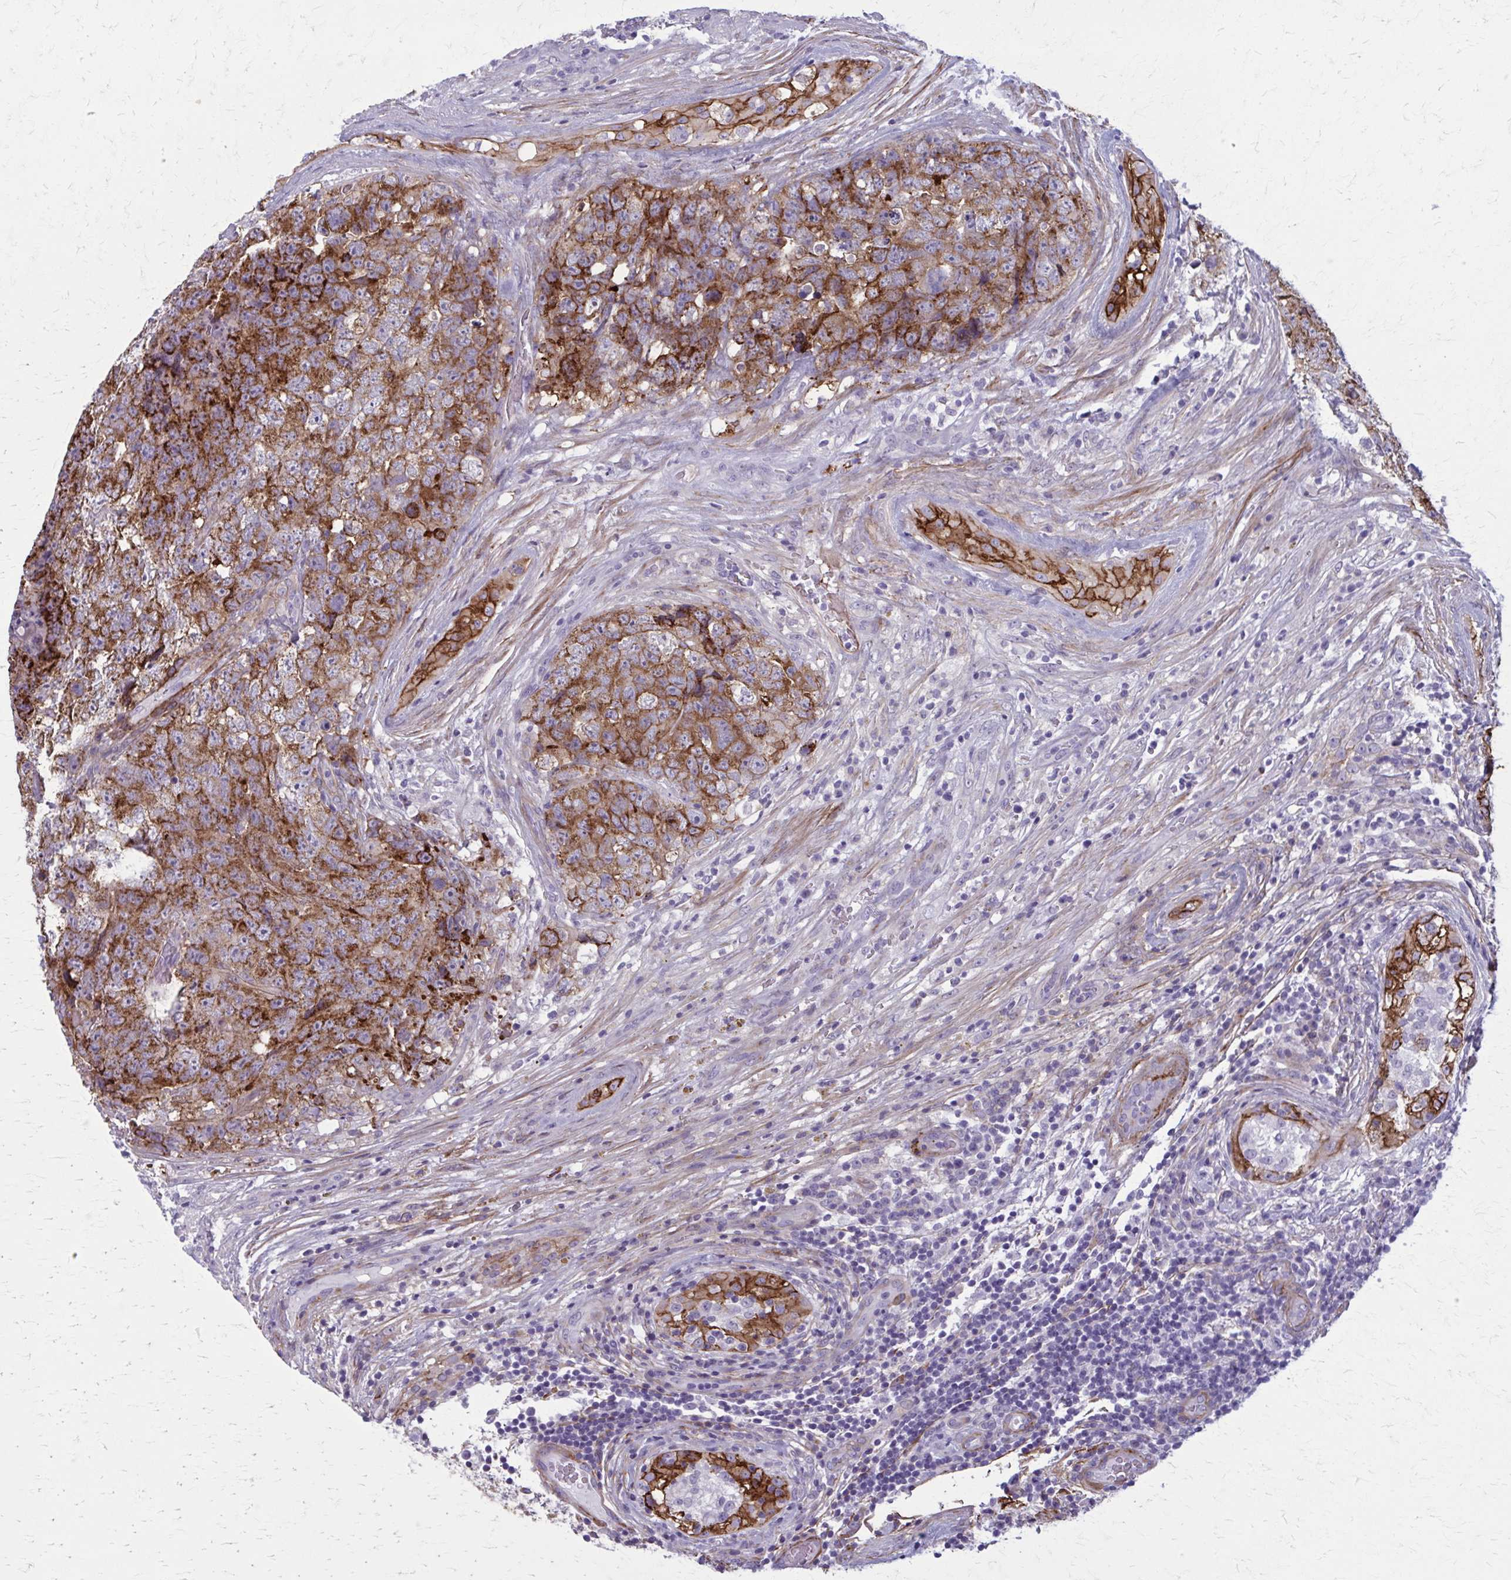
{"staining": {"intensity": "moderate", "quantity": ">75%", "location": "cytoplasmic/membranous"}, "tissue": "testis cancer", "cell_type": "Tumor cells", "image_type": "cancer", "snomed": [{"axis": "morphology", "description": "Seminoma, NOS"}, {"axis": "morphology", "description": "Teratoma, malignant, NOS"}, {"axis": "topography", "description": "Testis"}], "caption": "Protein staining of testis cancer (teratoma (malignant)) tissue reveals moderate cytoplasmic/membranous staining in approximately >75% of tumor cells. The protein is stained brown, and the nuclei are stained in blue (DAB IHC with brightfield microscopy, high magnification).", "gene": "AKAP12", "patient": {"sex": "male", "age": 34}}